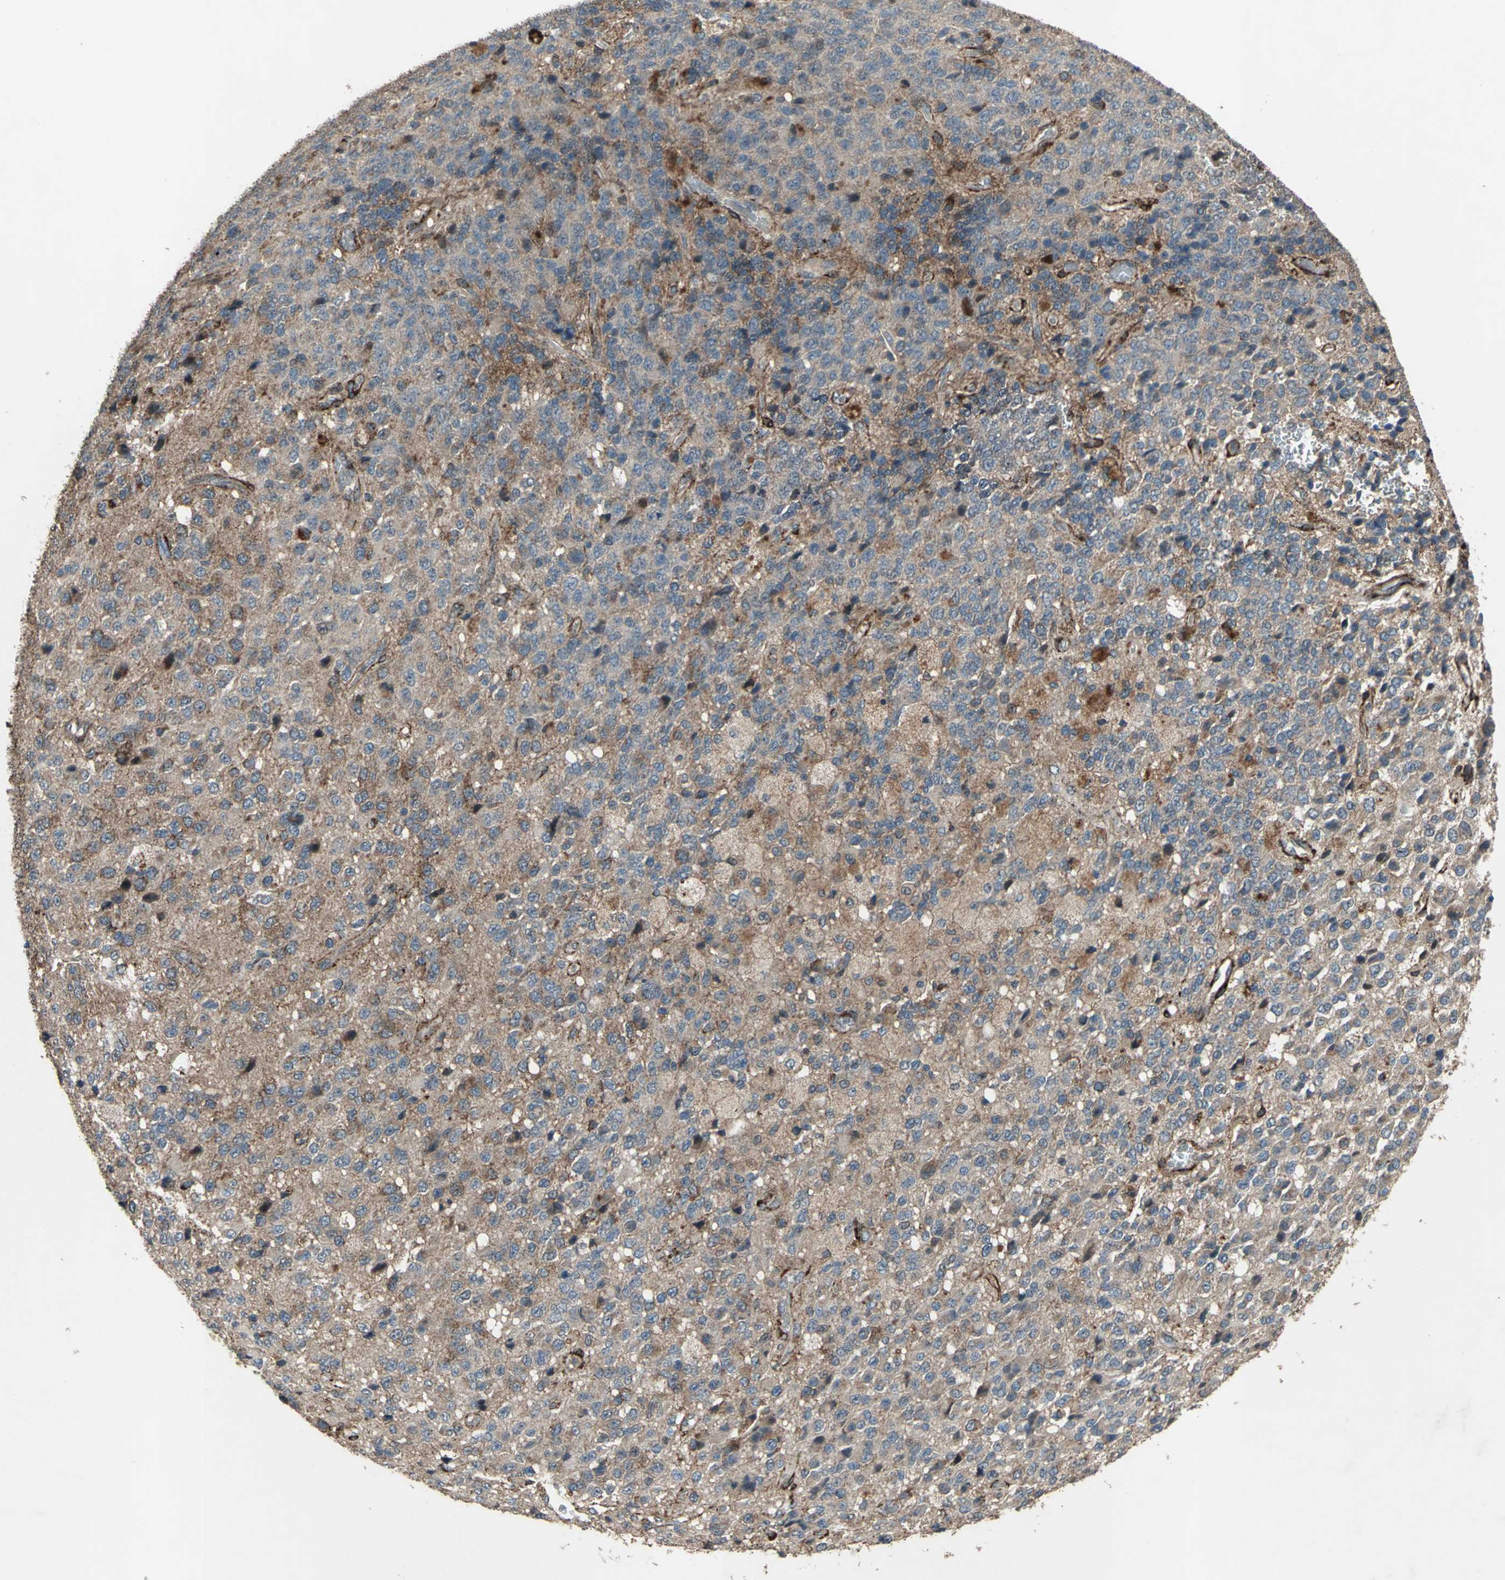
{"staining": {"intensity": "strong", "quantity": "<25%", "location": "cytoplasmic/membranous"}, "tissue": "glioma", "cell_type": "Tumor cells", "image_type": "cancer", "snomed": [{"axis": "morphology", "description": "Glioma, malignant, High grade"}, {"axis": "topography", "description": "pancreas cauda"}], "caption": "This image demonstrates malignant glioma (high-grade) stained with immunohistochemistry to label a protein in brown. The cytoplasmic/membranous of tumor cells show strong positivity for the protein. Nuclei are counter-stained blue.", "gene": "SEPTIN4", "patient": {"sex": "male", "age": 60}}